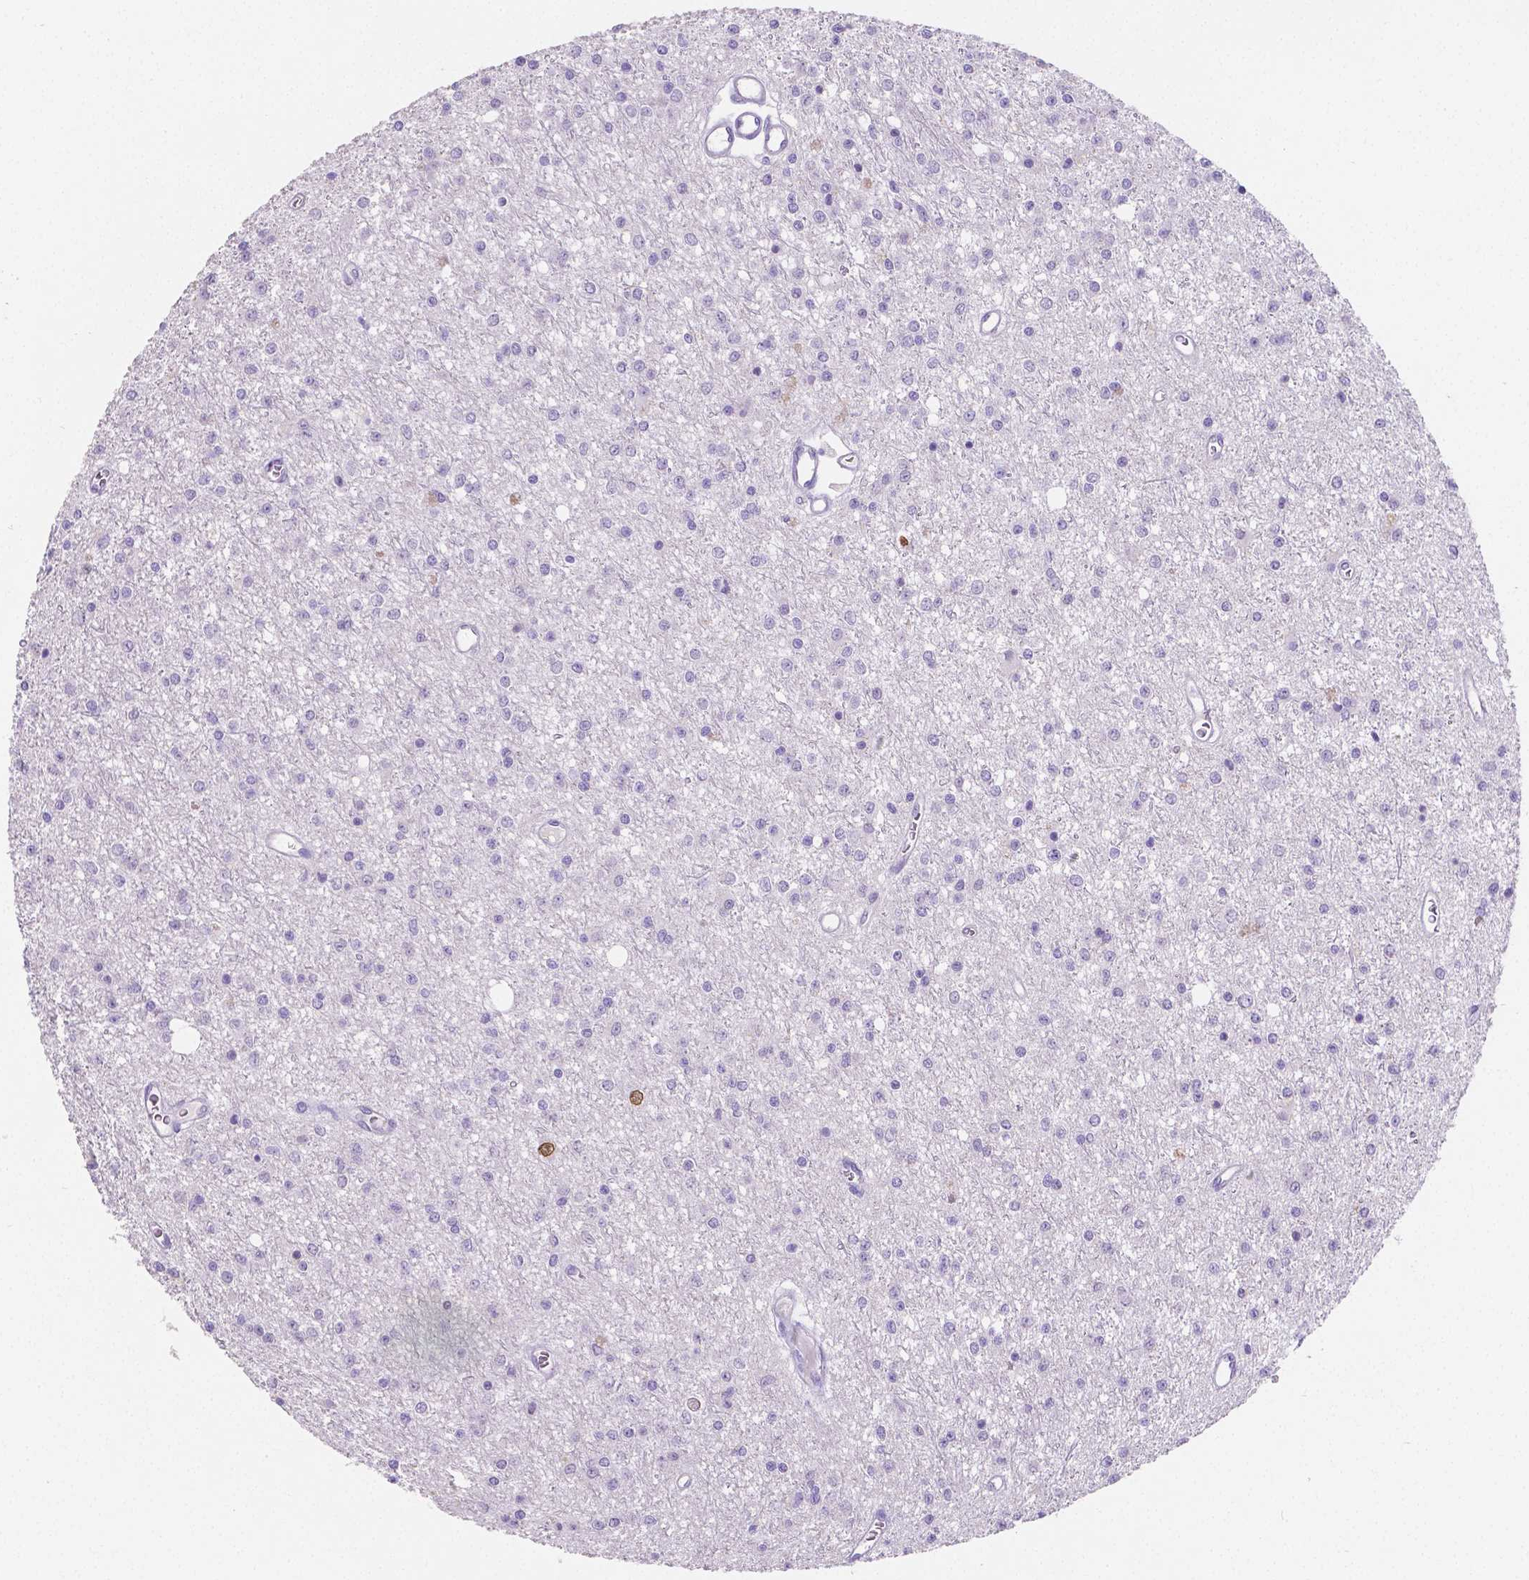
{"staining": {"intensity": "negative", "quantity": "none", "location": "none"}, "tissue": "glioma", "cell_type": "Tumor cells", "image_type": "cancer", "snomed": [{"axis": "morphology", "description": "Glioma, malignant, Low grade"}, {"axis": "topography", "description": "Brain"}], "caption": "Glioma was stained to show a protein in brown. There is no significant expression in tumor cells.", "gene": "SATB2", "patient": {"sex": "female", "age": 45}}